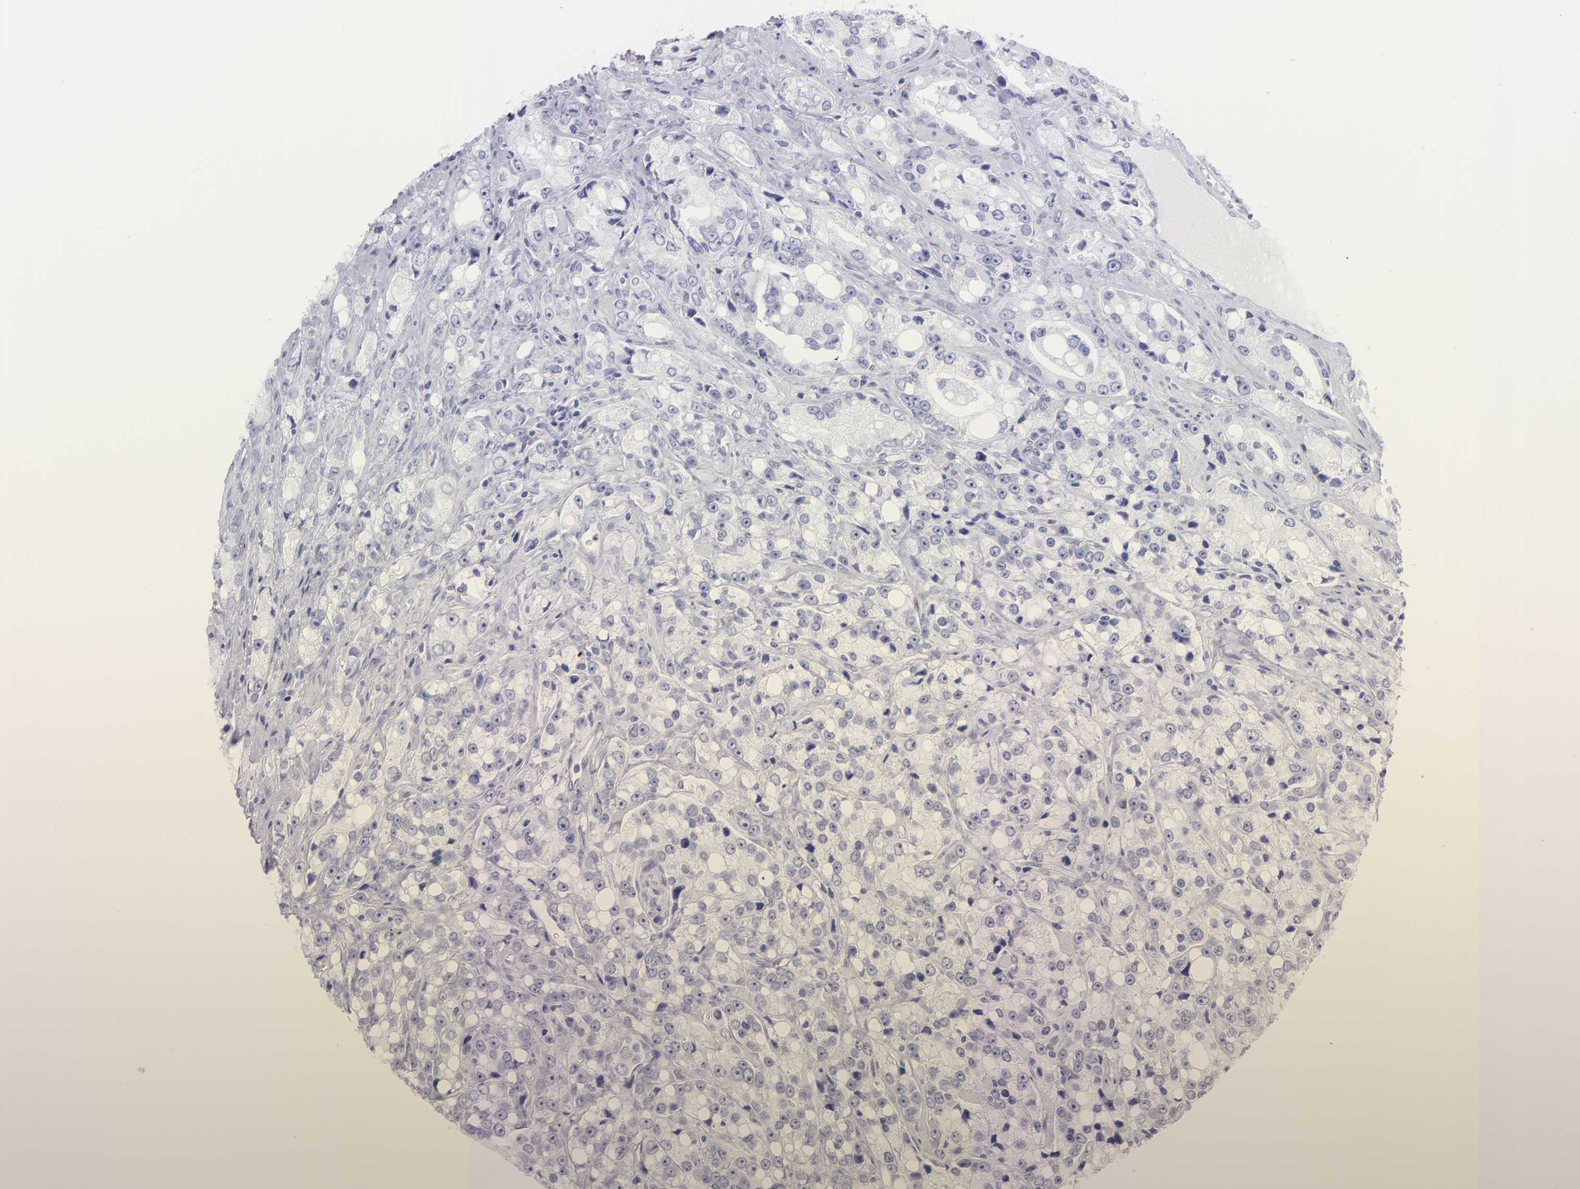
{"staining": {"intensity": "negative", "quantity": "none", "location": "none"}, "tissue": "prostate cancer", "cell_type": "Tumor cells", "image_type": "cancer", "snomed": [{"axis": "morphology", "description": "Adenocarcinoma, High grade"}, {"axis": "topography", "description": "Prostate"}], "caption": "A histopathology image of prostate high-grade adenocarcinoma stained for a protein demonstrates no brown staining in tumor cells. Brightfield microscopy of immunohistochemistry (IHC) stained with DAB (brown) and hematoxylin (blue), captured at high magnification.", "gene": "SLC1A3", "patient": {"sex": "male", "age": 67}}